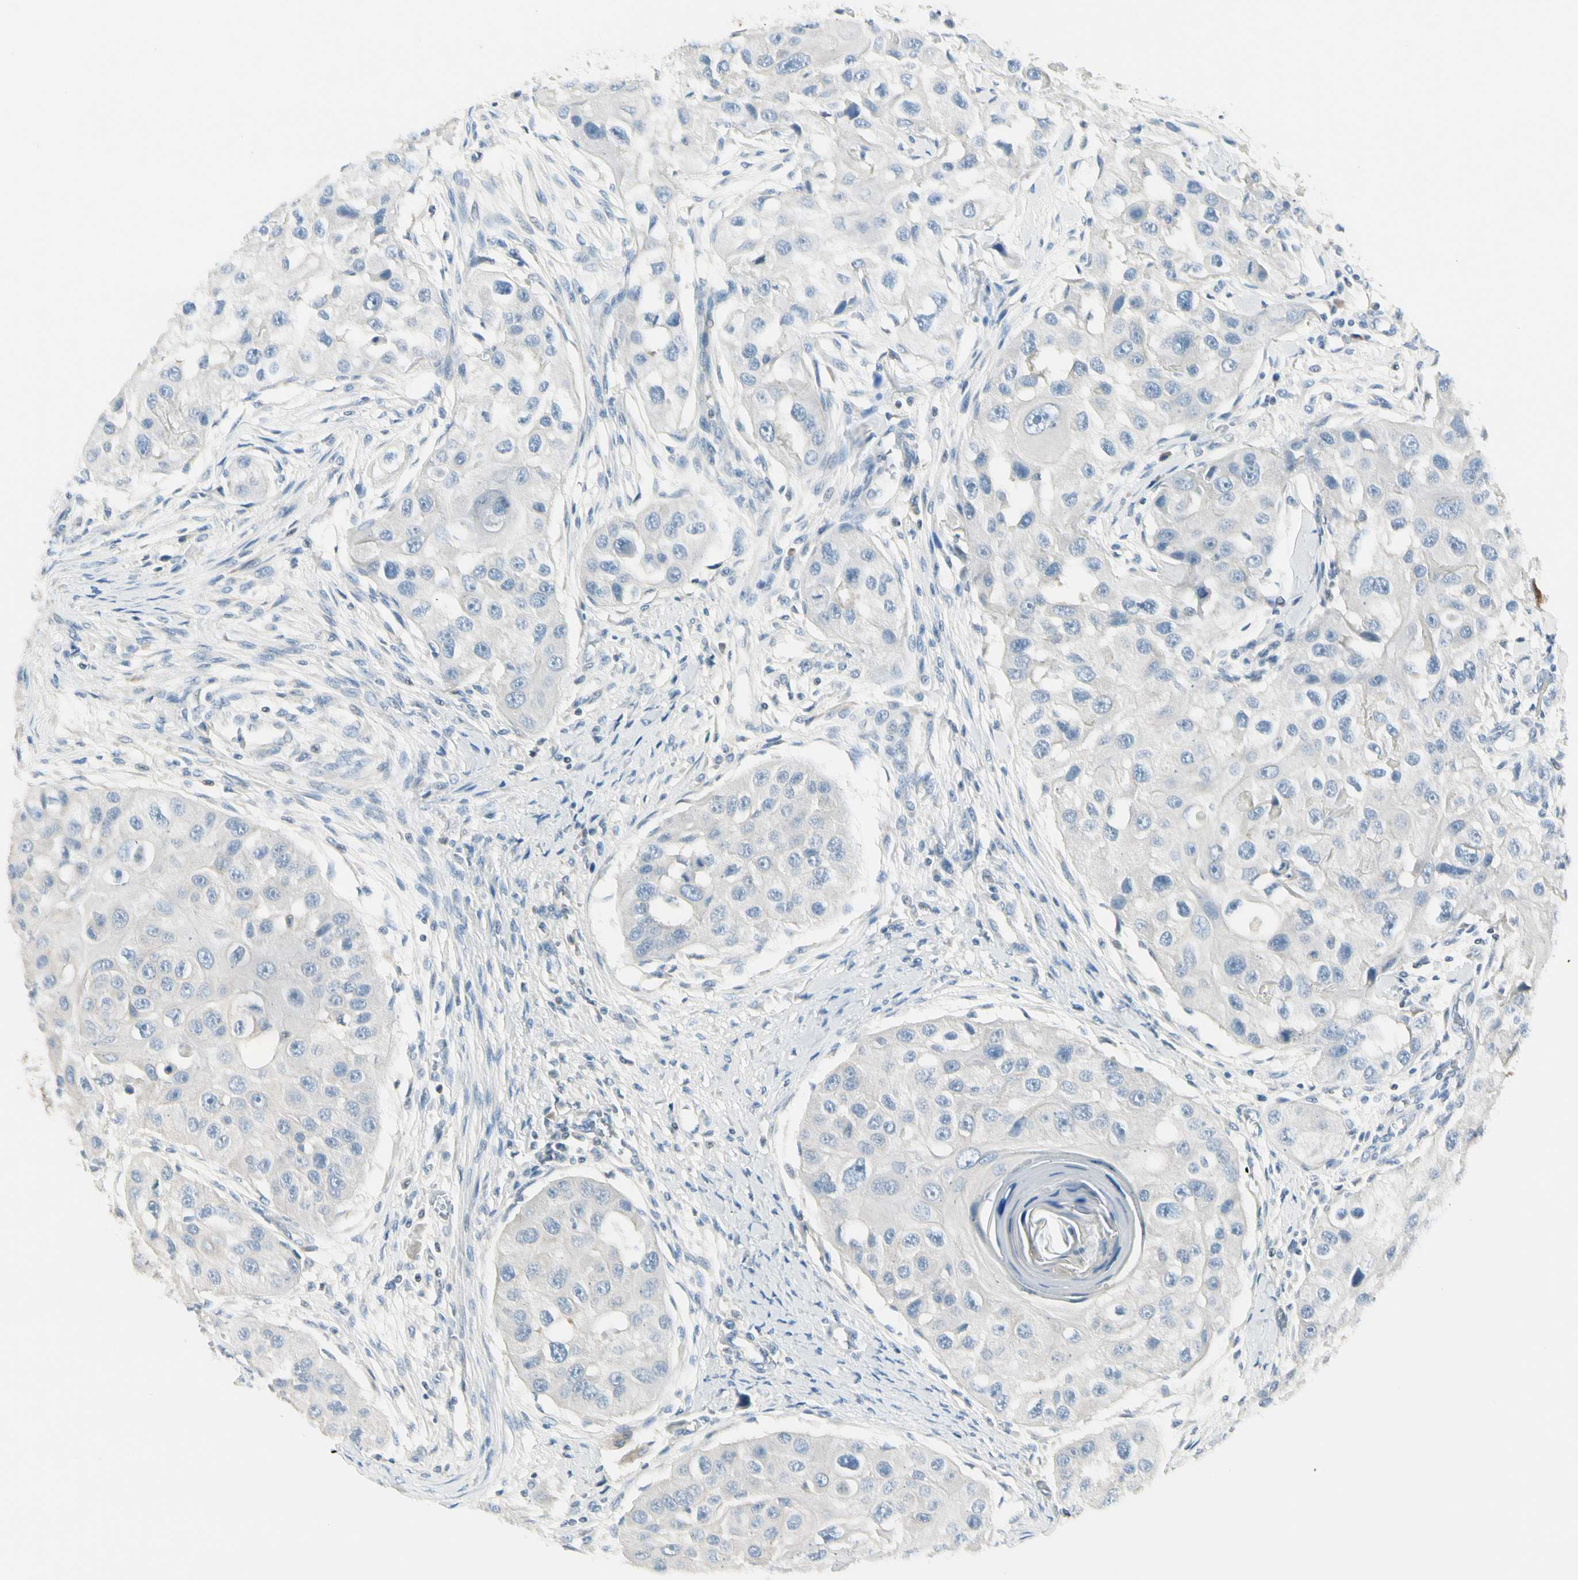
{"staining": {"intensity": "negative", "quantity": "none", "location": "none"}, "tissue": "head and neck cancer", "cell_type": "Tumor cells", "image_type": "cancer", "snomed": [{"axis": "morphology", "description": "Normal tissue, NOS"}, {"axis": "morphology", "description": "Squamous cell carcinoma, NOS"}, {"axis": "topography", "description": "Skeletal muscle"}, {"axis": "topography", "description": "Head-Neck"}], "caption": "Immunohistochemical staining of human head and neck cancer (squamous cell carcinoma) demonstrates no significant expression in tumor cells.", "gene": "PEBP1", "patient": {"sex": "male", "age": 51}}